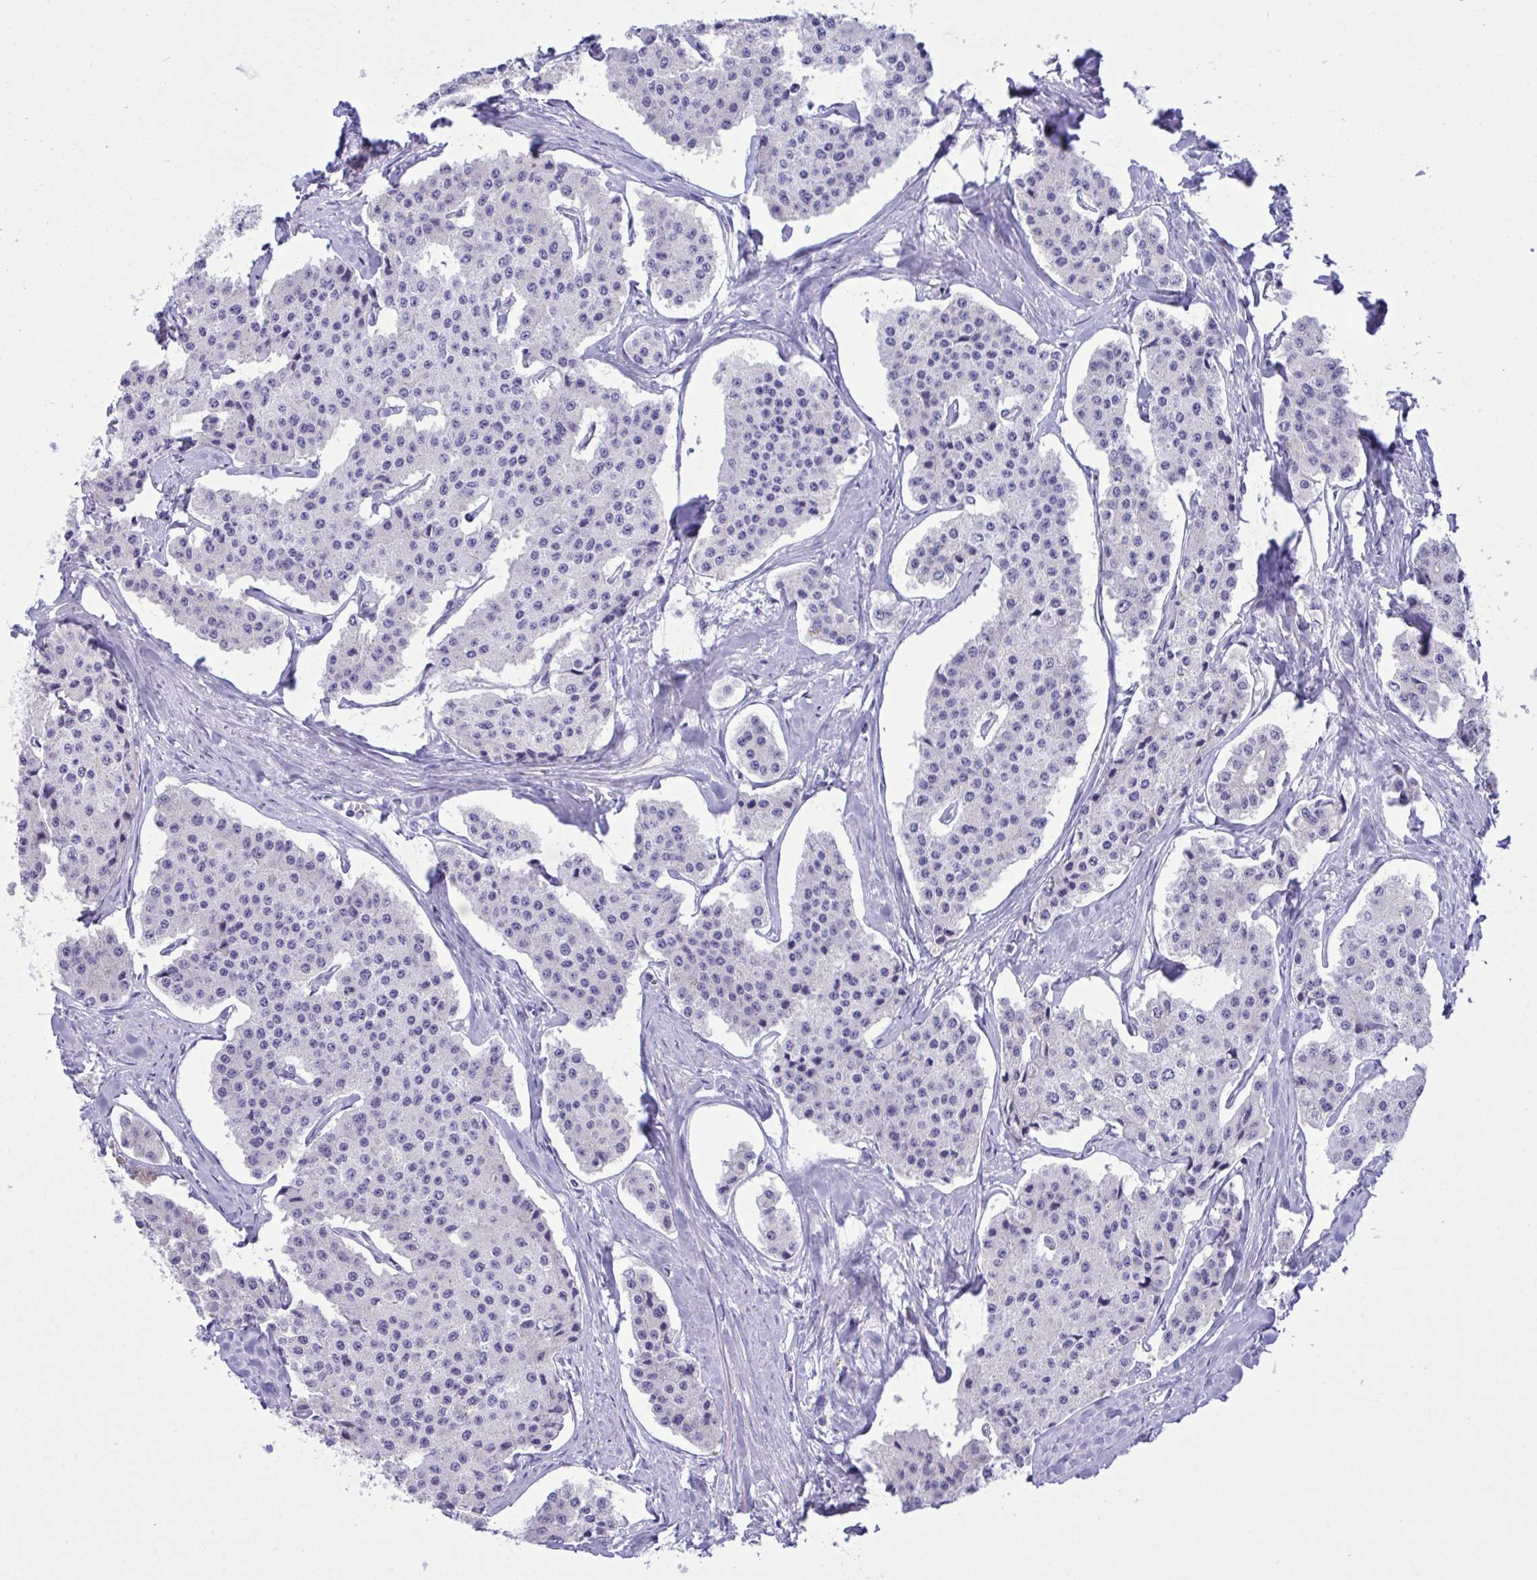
{"staining": {"intensity": "negative", "quantity": "none", "location": "none"}, "tissue": "carcinoid", "cell_type": "Tumor cells", "image_type": "cancer", "snomed": [{"axis": "morphology", "description": "Carcinoid, malignant, NOS"}, {"axis": "topography", "description": "Small intestine"}], "caption": "An image of human carcinoid is negative for staining in tumor cells.", "gene": "WDR97", "patient": {"sex": "female", "age": 65}}